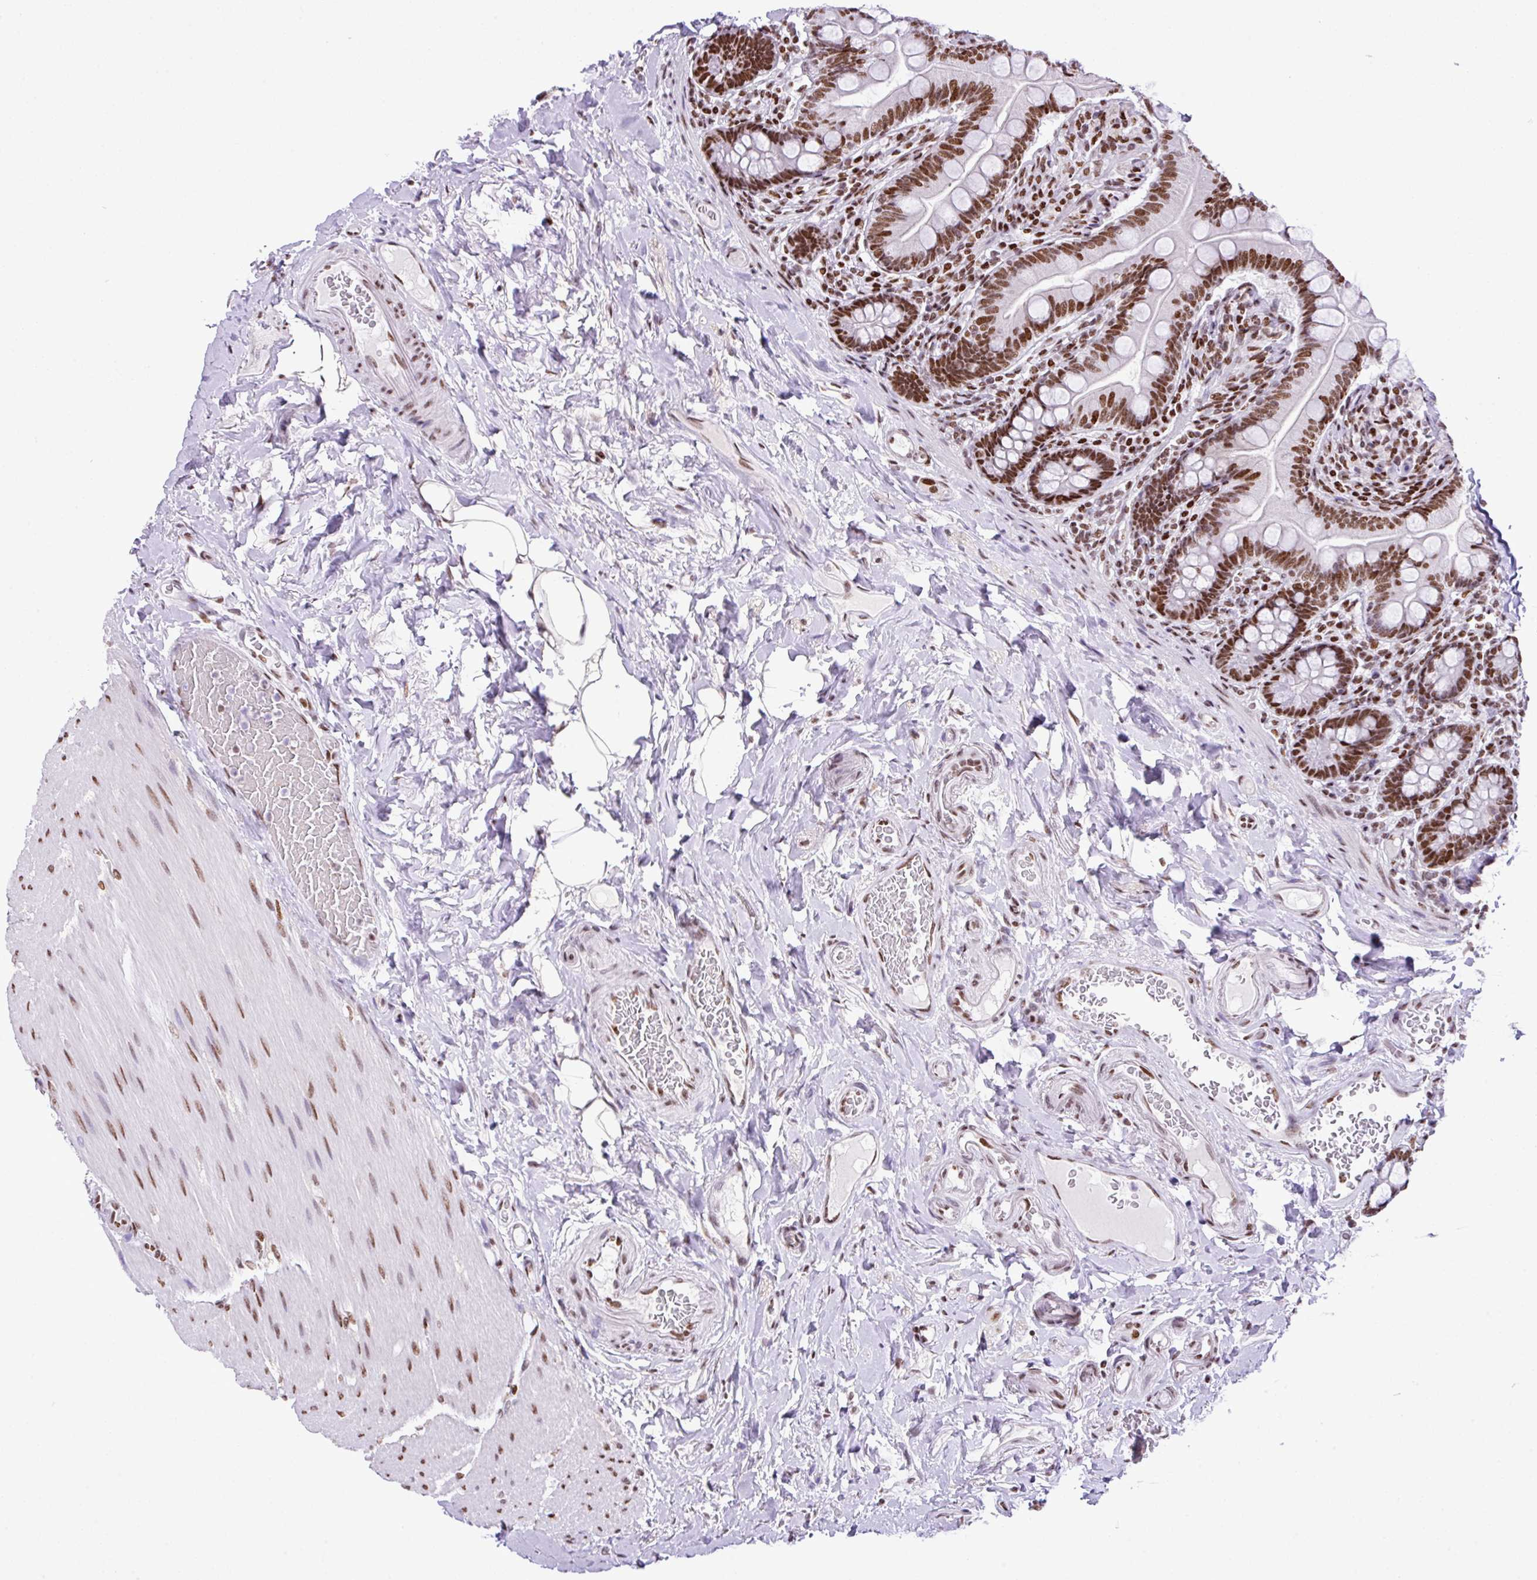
{"staining": {"intensity": "moderate", "quantity": ">75%", "location": "nuclear"}, "tissue": "small intestine", "cell_type": "Glandular cells", "image_type": "normal", "snomed": [{"axis": "morphology", "description": "Normal tissue, NOS"}, {"axis": "topography", "description": "Small intestine"}], "caption": "This is an image of immunohistochemistry staining of unremarkable small intestine, which shows moderate positivity in the nuclear of glandular cells.", "gene": "RARG", "patient": {"sex": "female", "age": 64}}